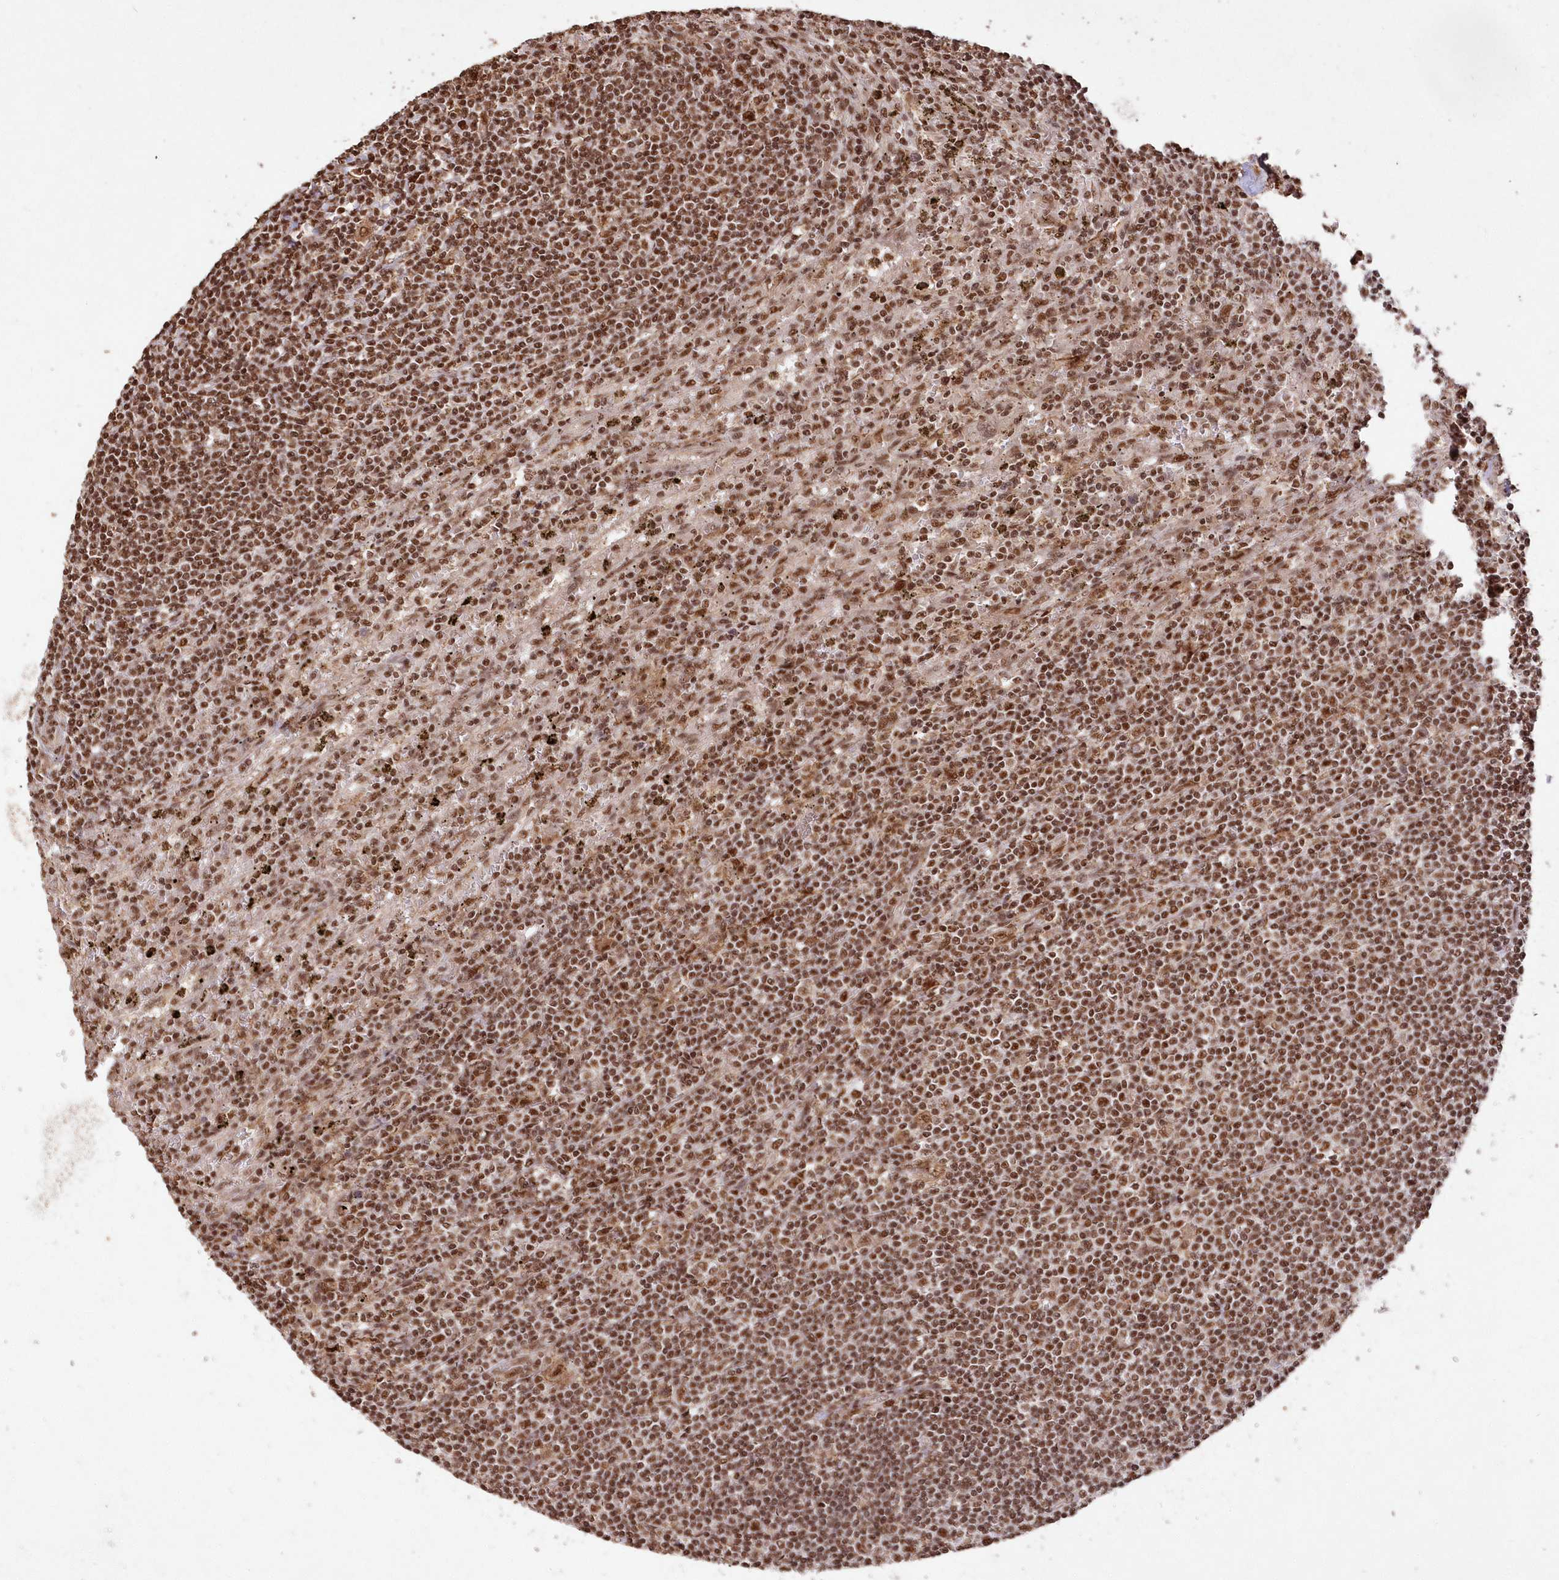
{"staining": {"intensity": "moderate", "quantity": ">75%", "location": "nuclear"}, "tissue": "lymphoma", "cell_type": "Tumor cells", "image_type": "cancer", "snomed": [{"axis": "morphology", "description": "Malignant lymphoma, non-Hodgkin's type, Low grade"}, {"axis": "topography", "description": "Spleen"}], "caption": "Immunohistochemistry (IHC) image of lymphoma stained for a protein (brown), which reveals medium levels of moderate nuclear staining in approximately >75% of tumor cells.", "gene": "PDS5A", "patient": {"sex": "male", "age": 76}}